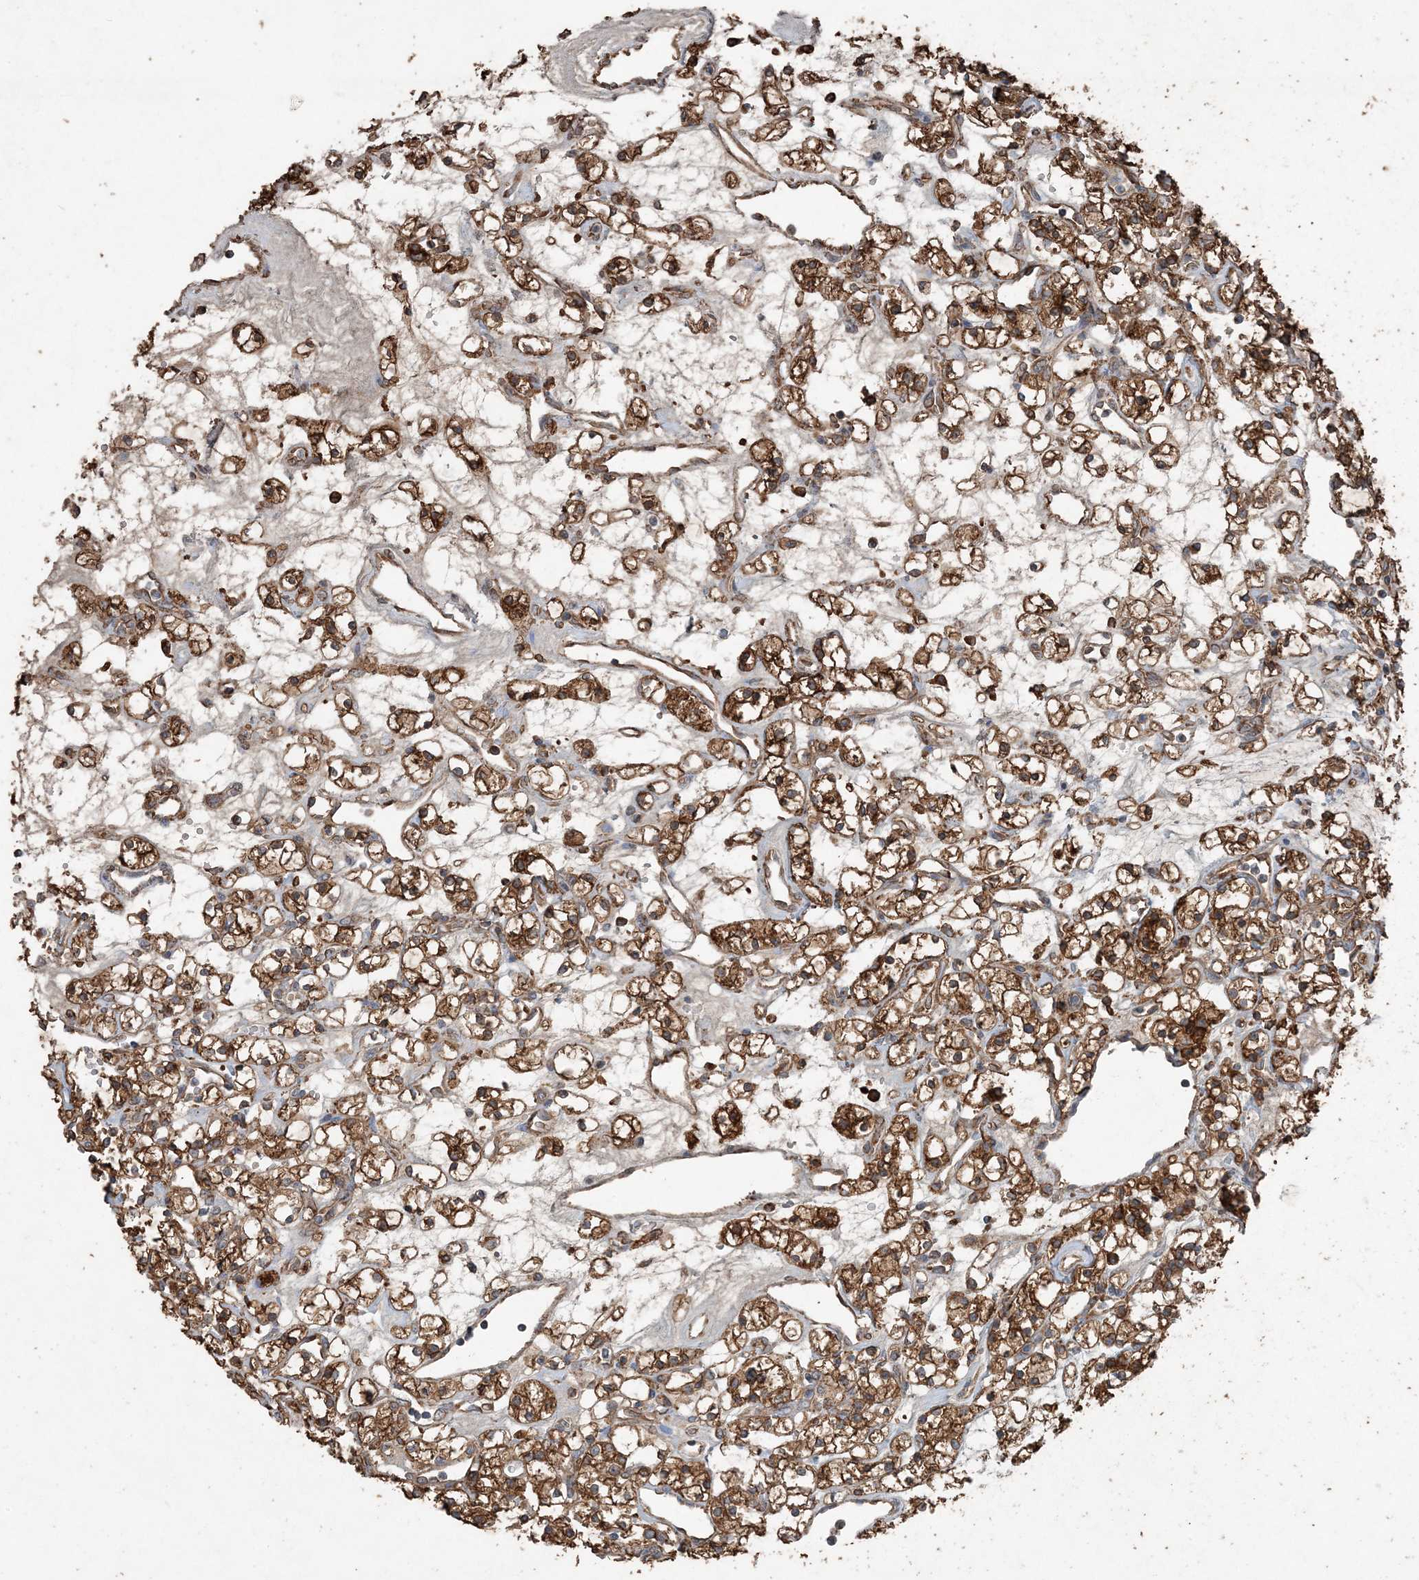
{"staining": {"intensity": "strong", "quantity": ">75%", "location": "cytoplasmic/membranous"}, "tissue": "renal cancer", "cell_type": "Tumor cells", "image_type": "cancer", "snomed": [{"axis": "morphology", "description": "Adenocarcinoma, NOS"}, {"axis": "topography", "description": "Kidney"}], "caption": "Immunohistochemical staining of renal adenocarcinoma displays high levels of strong cytoplasmic/membranous expression in approximately >75% of tumor cells.", "gene": "PDIA6", "patient": {"sex": "female", "age": 60}}